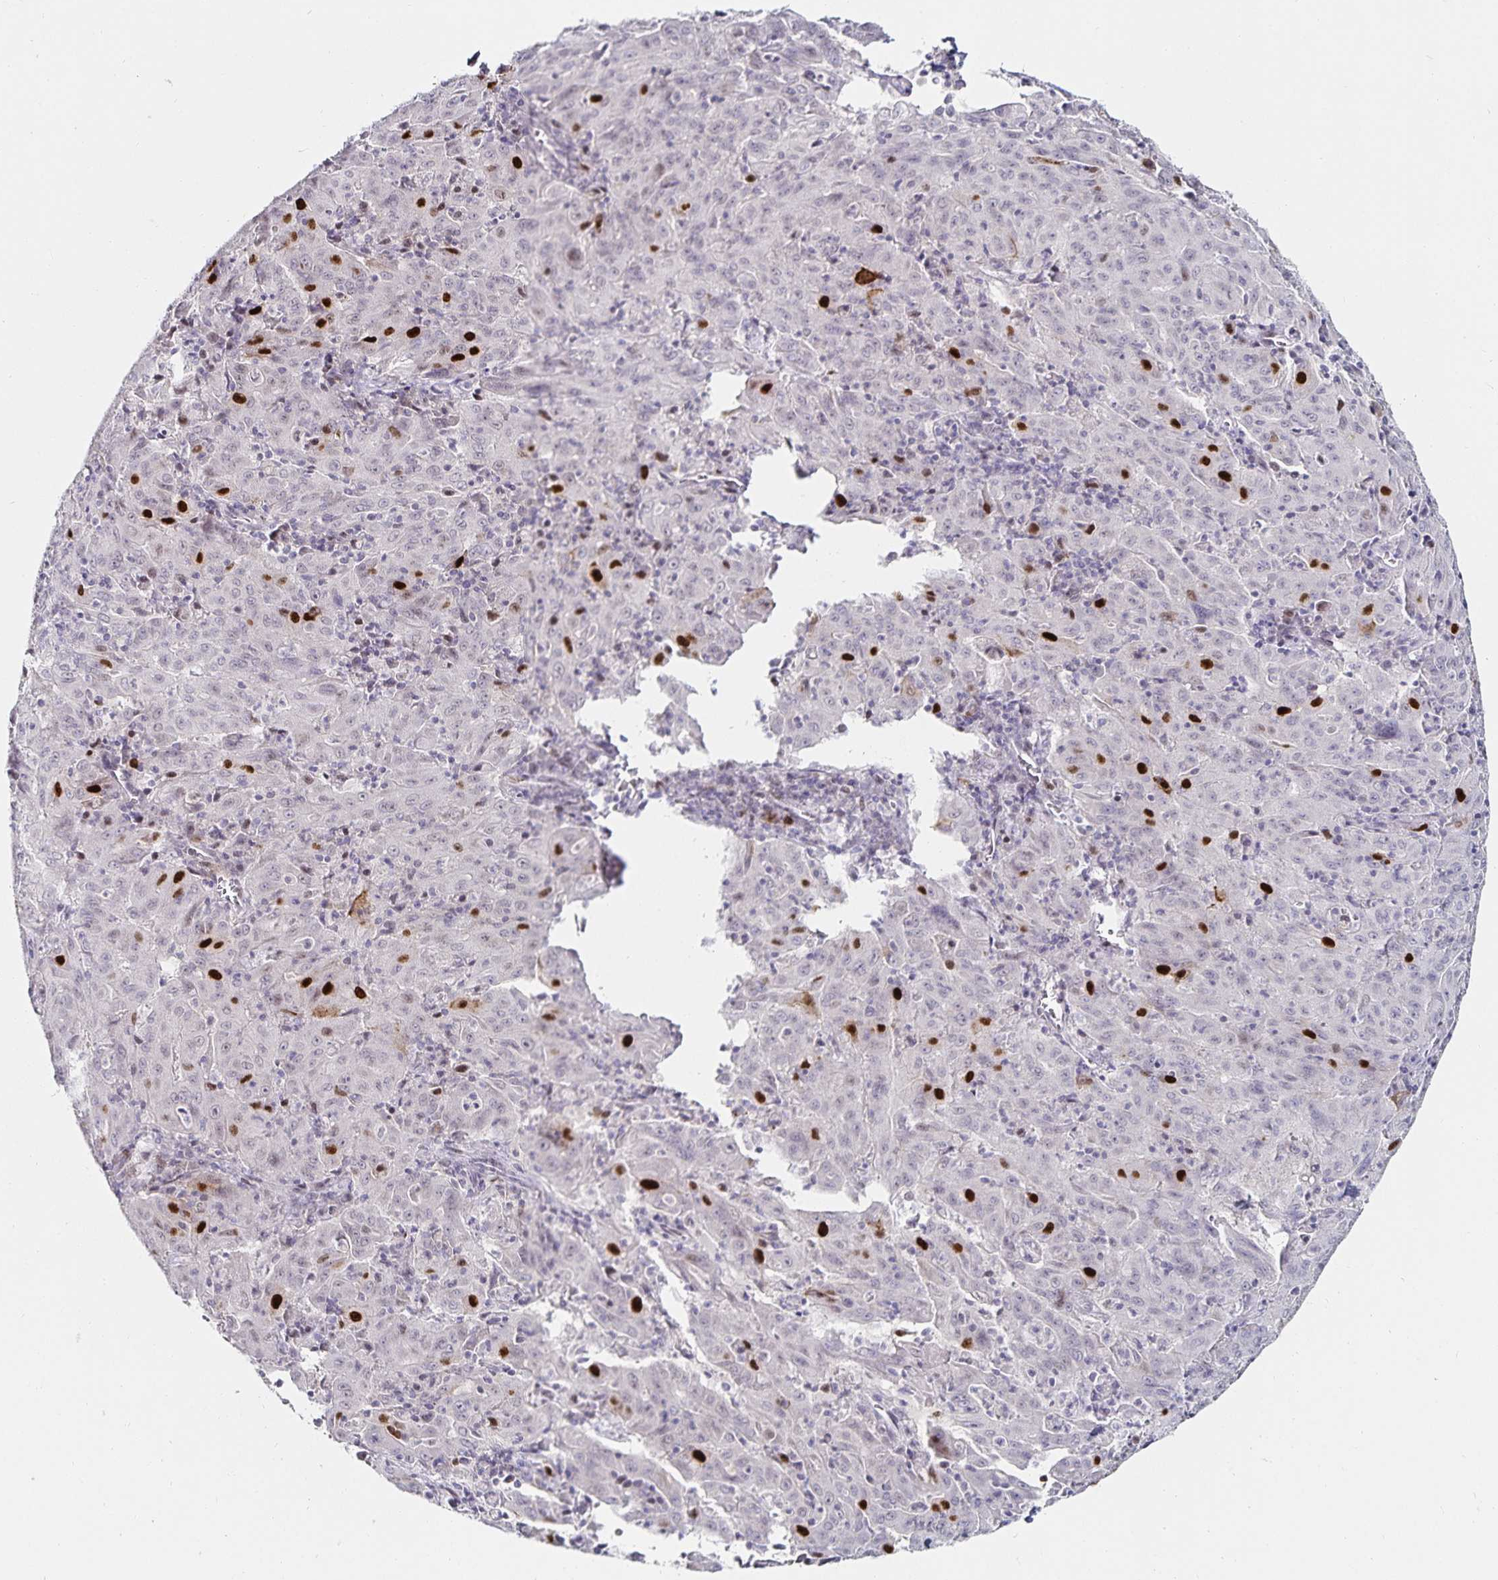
{"staining": {"intensity": "strong", "quantity": "<25%", "location": "nuclear"}, "tissue": "pancreatic cancer", "cell_type": "Tumor cells", "image_type": "cancer", "snomed": [{"axis": "morphology", "description": "Adenocarcinoma, NOS"}, {"axis": "topography", "description": "Pancreas"}], "caption": "An image showing strong nuclear positivity in approximately <25% of tumor cells in adenocarcinoma (pancreatic), as visualized by brown immunohistochemical staining.", "gene": "ANLN", "patient": {"sex": "male", "age": 63}}